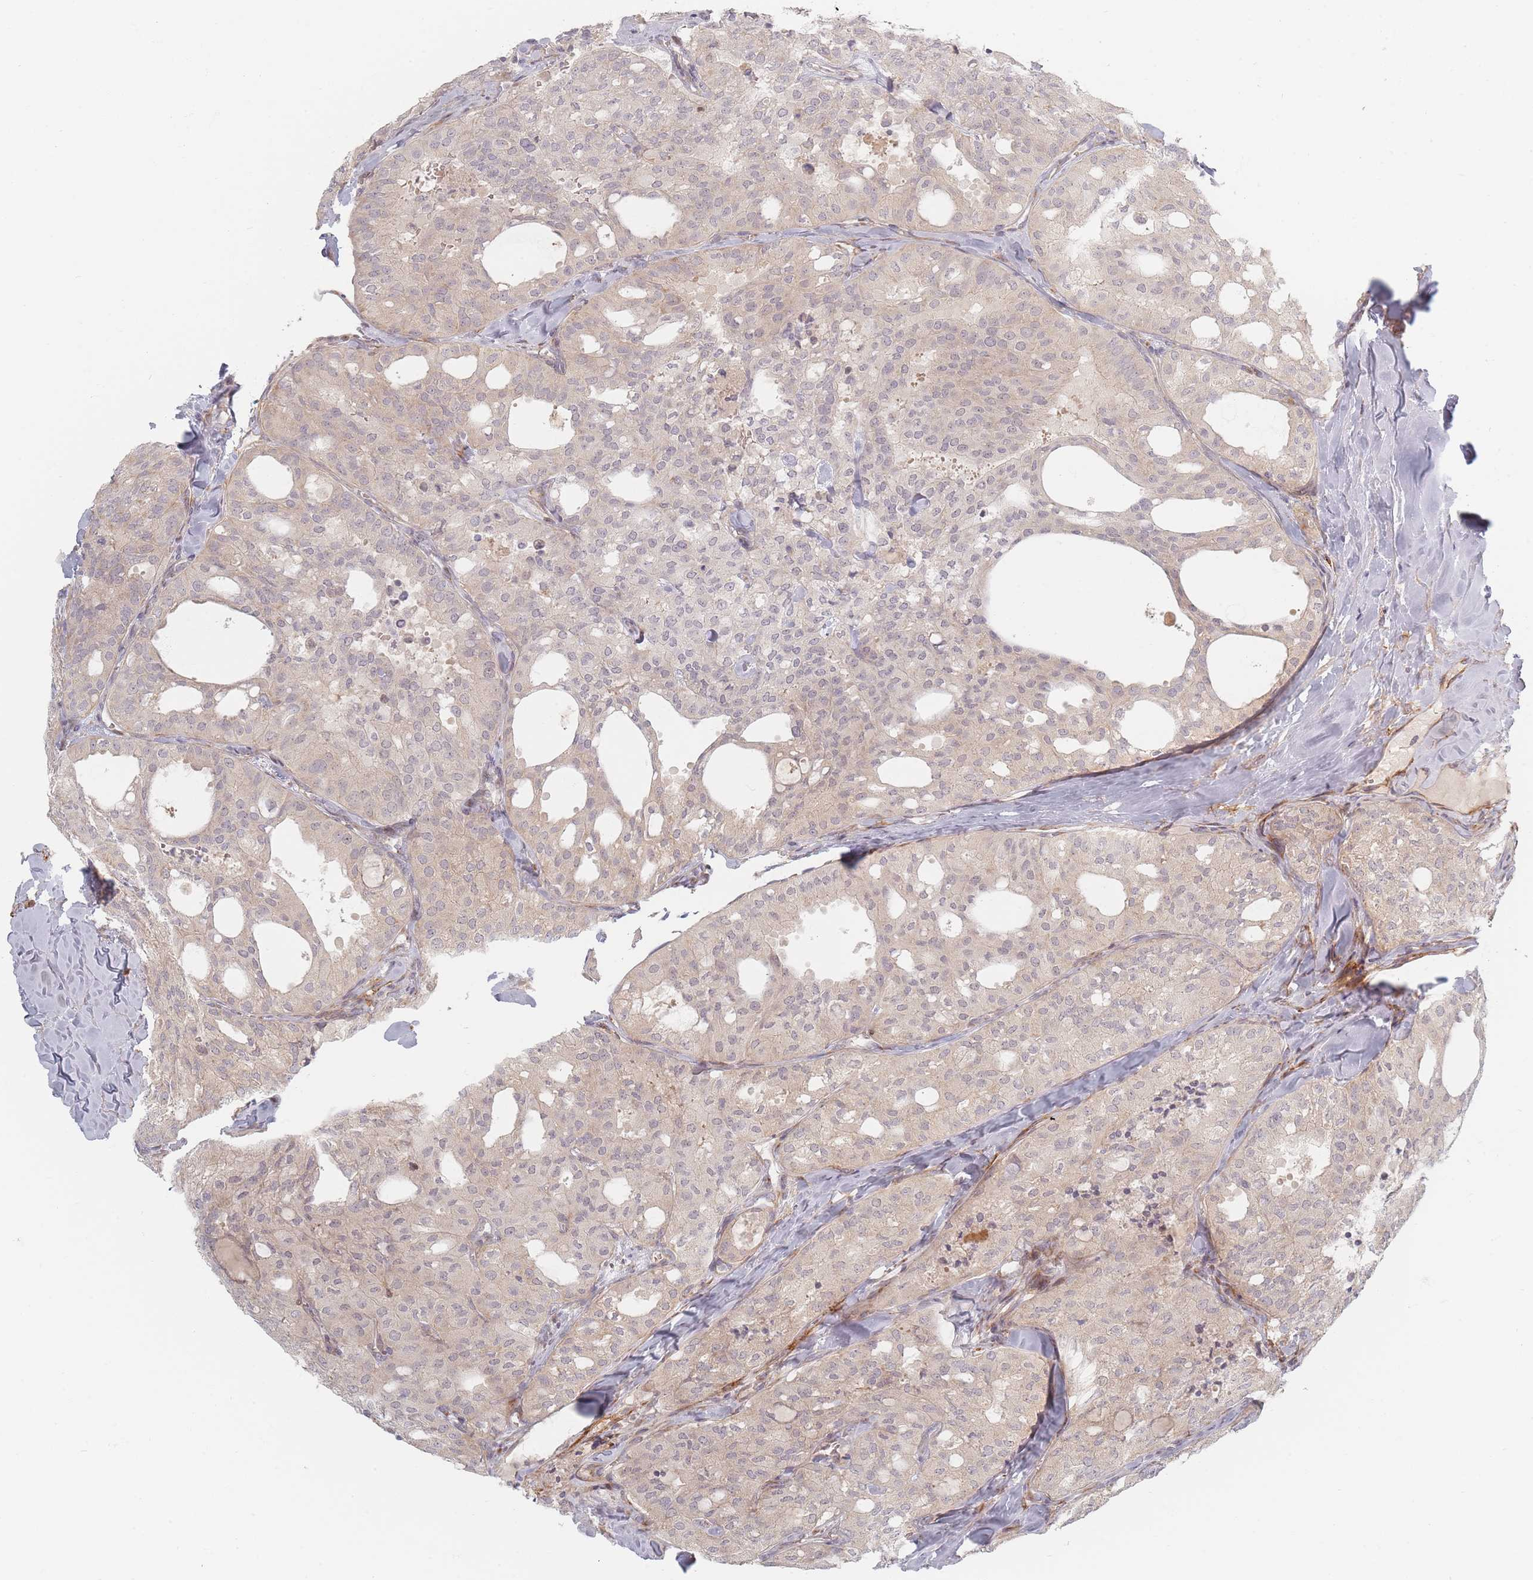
{"staining": {"intensity": "weak", "quantity": ">75%", "location": "cytoplasmic/membranous"}, "tissue": "thyroid cancer", "cell_type": "Tumor cells", "image_type": "cancer", "snomed": [{"axis": "morphology", "description": "Follicular adenoma carcinoma, NOS"}, {"axis": "topography", "description": "Thyroid gland"}], "caption": "Immunohistochemistry of follicular adenoma carcinoma (thyroid) displays low levels of weak cytoplasmic/membranous expression in about >75% of tumor cells.", "gene": "ZKSCAN7", "patient": {"sex": "male", "age": 75}}